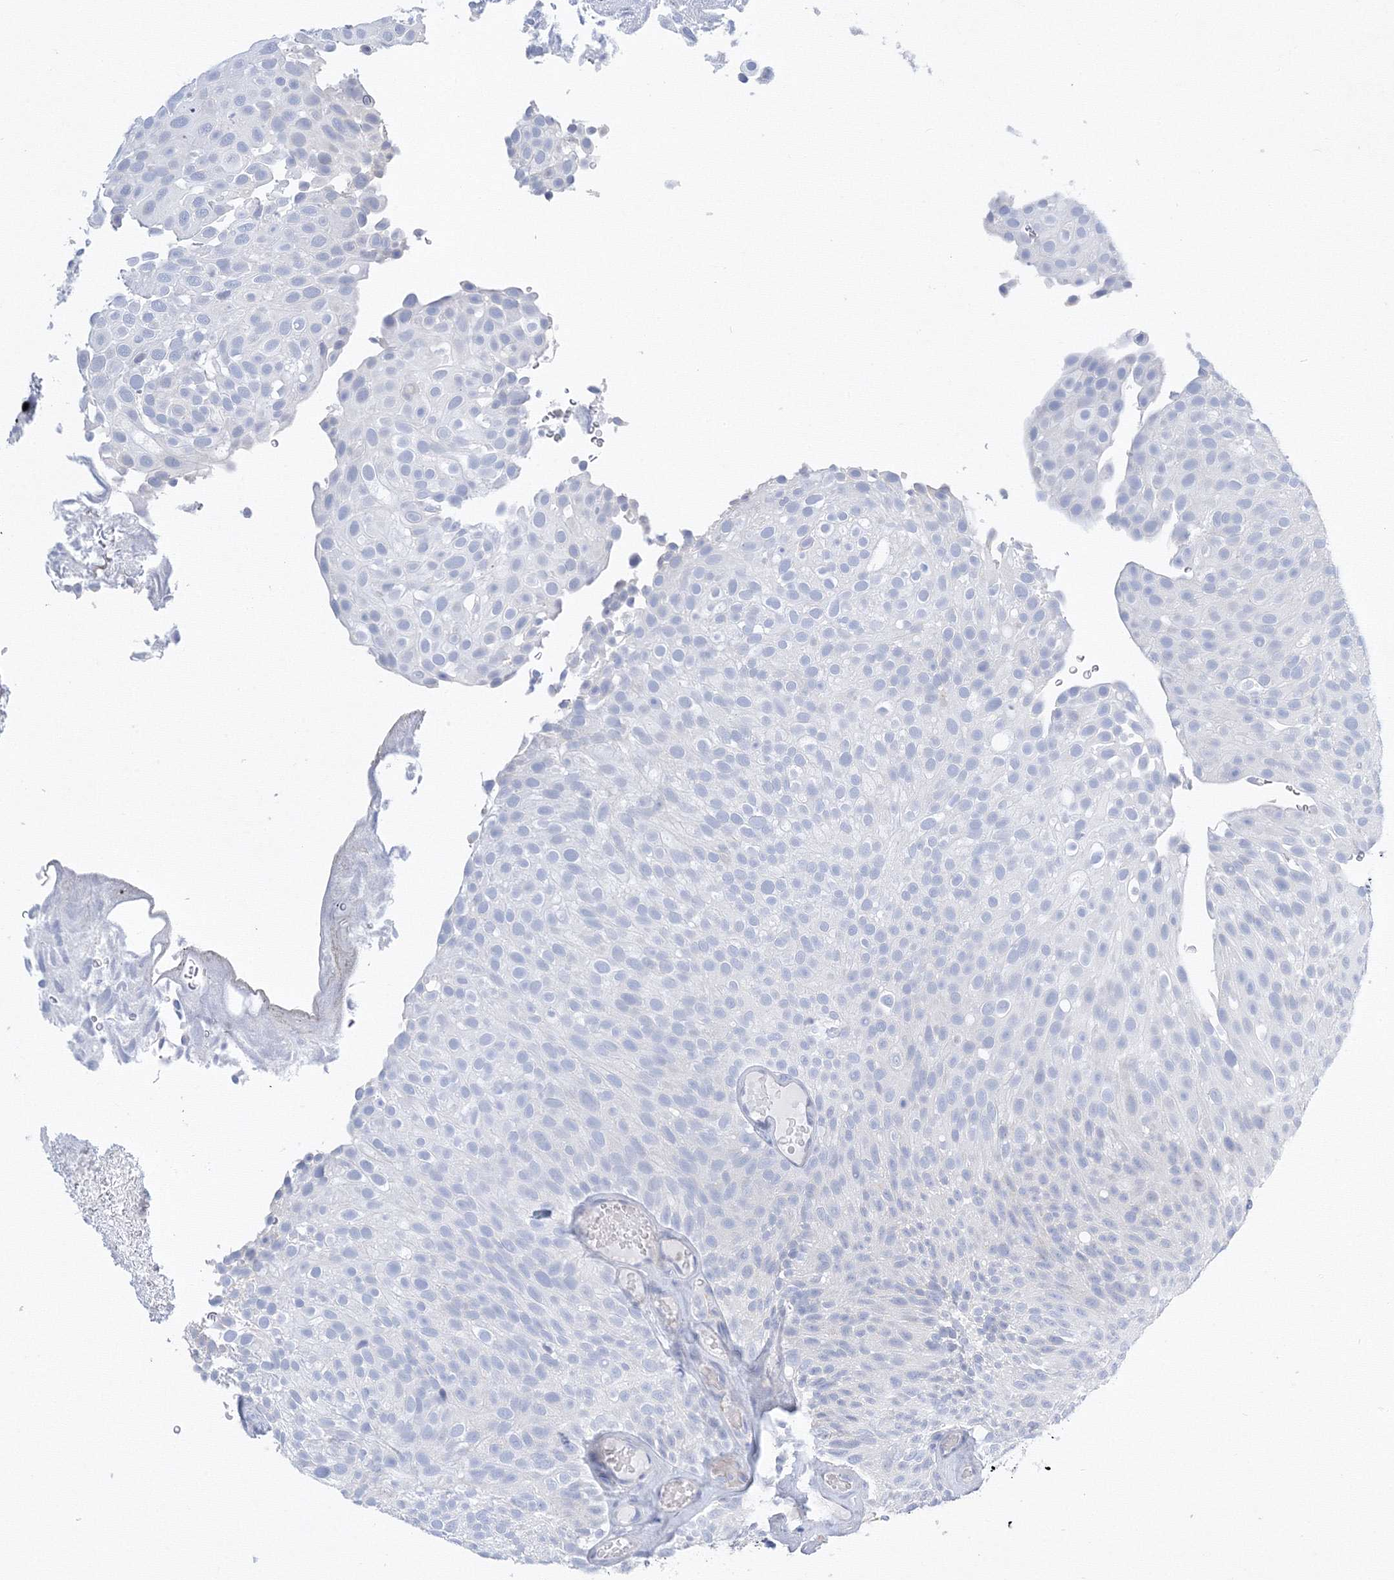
{"staining": {"intensity": "negative", "quantity": "none", "location": "none"}, "tissue": "urothelial cancer", "cell_type": "Tumor cells", "image_type": "cancer", "snomed": [{"axis": "morphology", "description": "Urothelial carcinoma, Low grade"}, {"axis": "topography", "description": "Urinary bladder"}], "caption": "IHC image of neoplastic tissue: low-grade urothelial carcinoma stained with DAB (3,3'-diaminobenzidine) displays no significant protein expression in tumor cells.", "gene": "AASDH", "patient": {"sex": "male", "age": 78}}